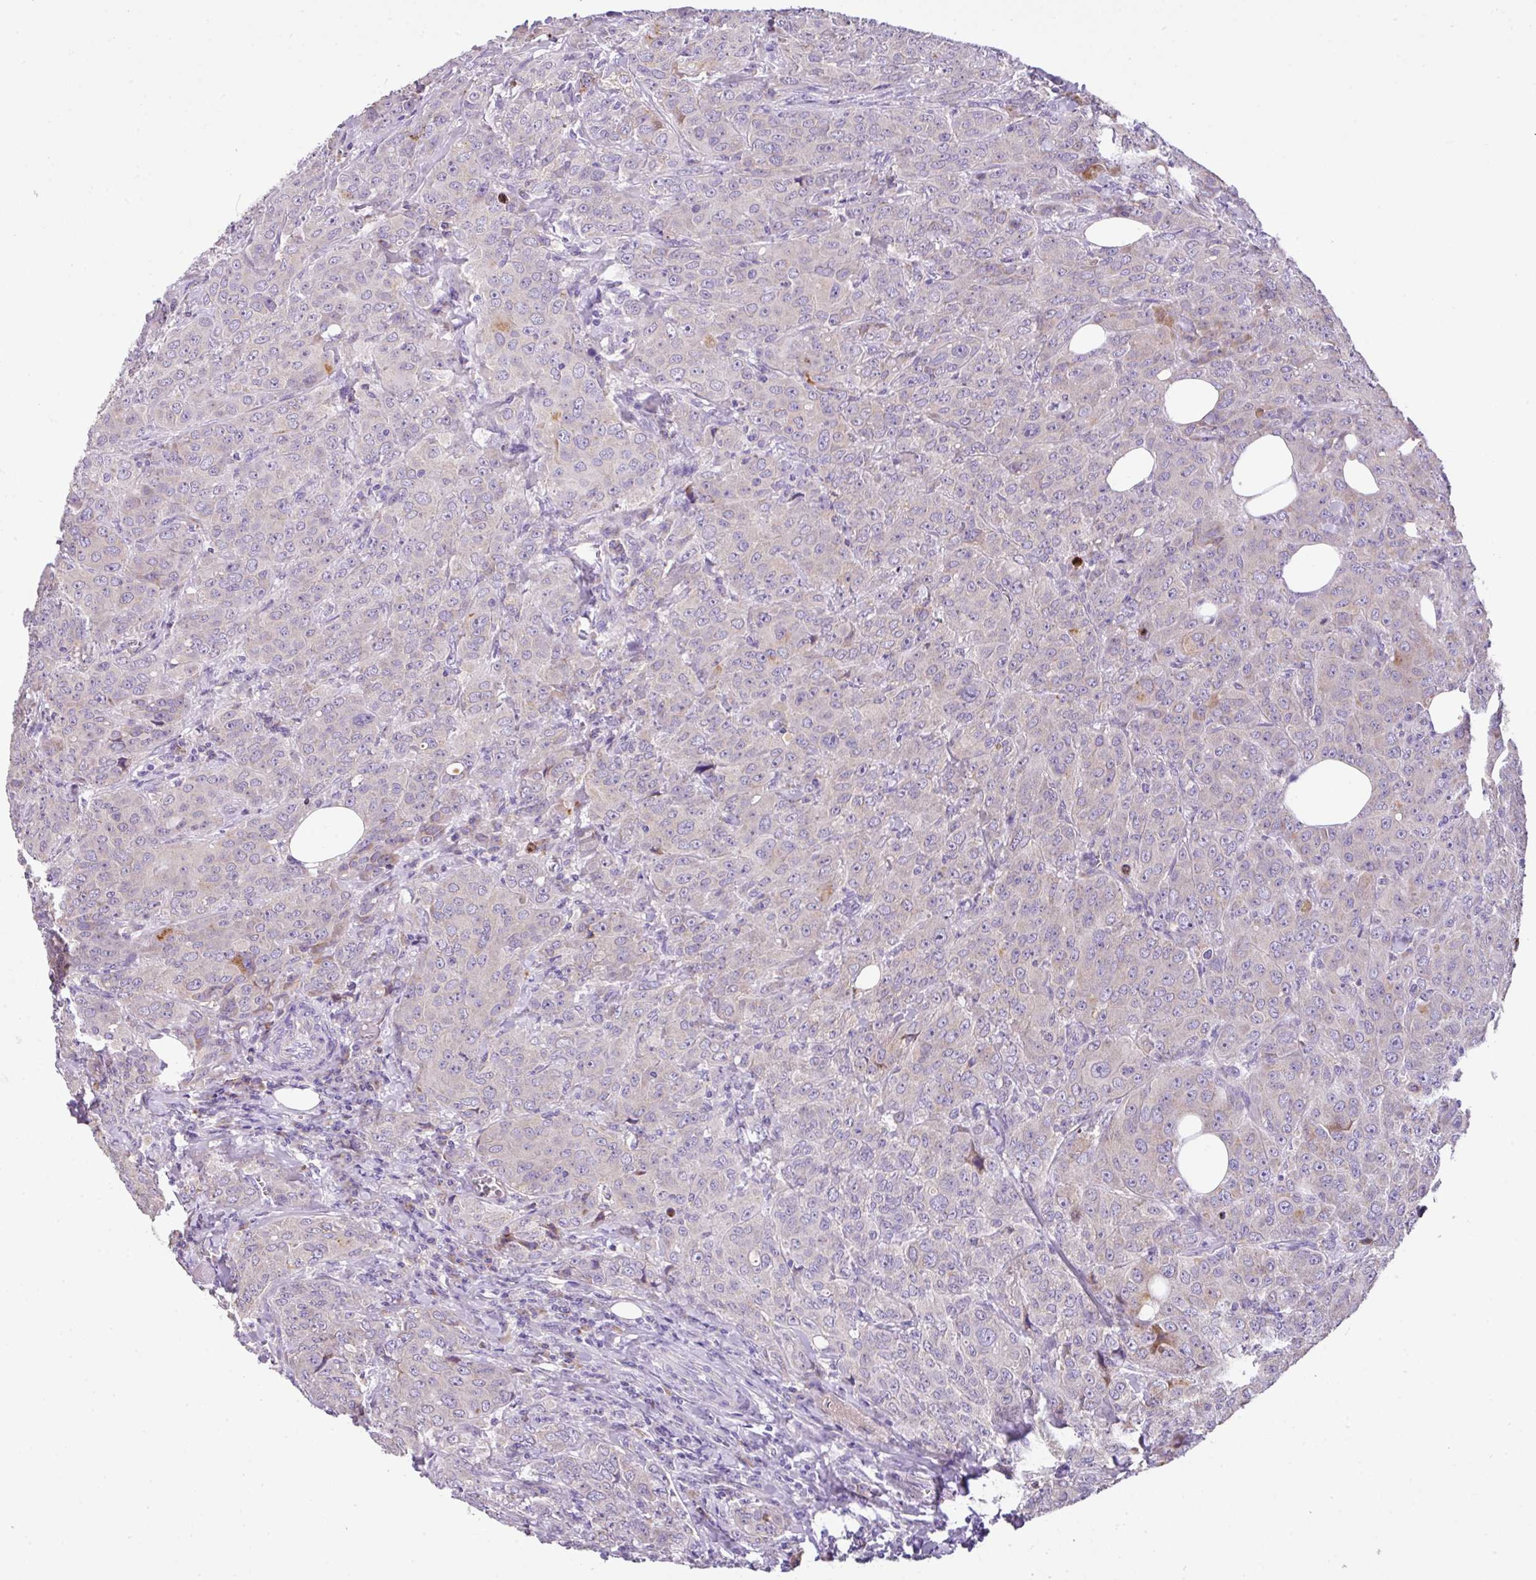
{"staining": {"intensity": "negative", "quantity": "none", "location": "none"}, "tissue": "breast cancer", "cell_type": "Tumor cells", "image_type": "cancer", "snomed": [{"axis": "morphology", "description": "Duct carcinoma"}, {"axis": "topography", "description": "Breast"}], "caption": "The image displays no staining of tumor cells in breast cancer (intraductal carcinoma). (DAB (3,3'-diaminobenzidine) immunohistochemistry (IHC) visualized using brightfield microscopy, high magnification).", "gene": "ANXA2R", "patient": {"sex": "female", "age": 43}}